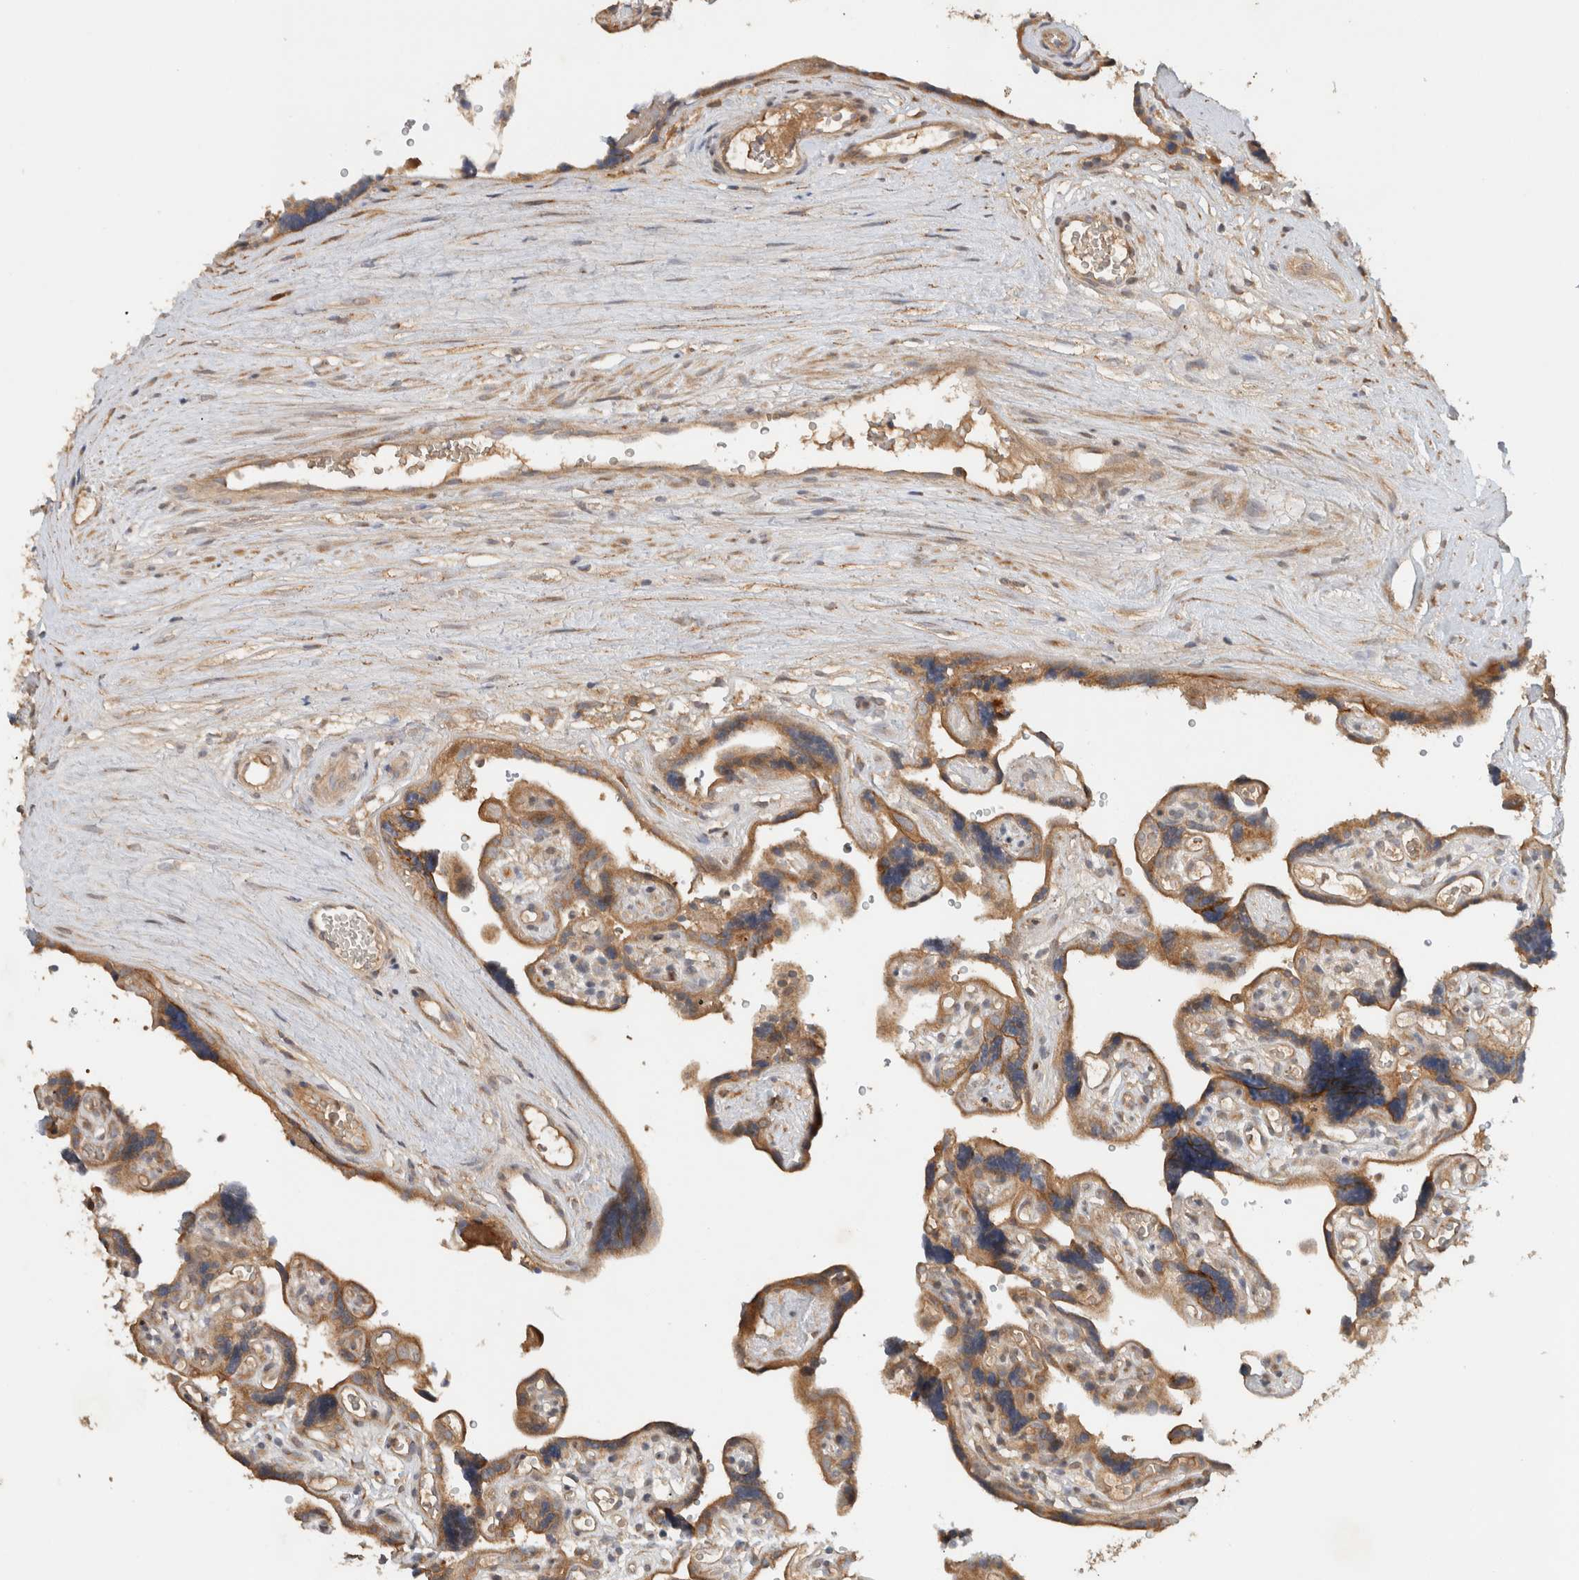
{"staining": {"intensity": "strong", "quantity": "25%-75%", "location": "cytoplasmic/membranous"}, "tissue": "placenta", "cell_type": "Decidual cells", "image_type": "normal", "snomed": [{"axis": "morphology", "description": "Normal tissue, NOS"}, {"axis": "topography", "description": "Placenta"}], "caption": "DAB immunohistochemical staining of unremarkable placenta displays strong cytoplasmic/membranous protein positivity in about 25%-75% of decidual cells. Ihc stains the protein of interest in brown and the nuclei are stained blue.", "gene": "ARMC9", "patient": {"sex": "female", "age": 30}}